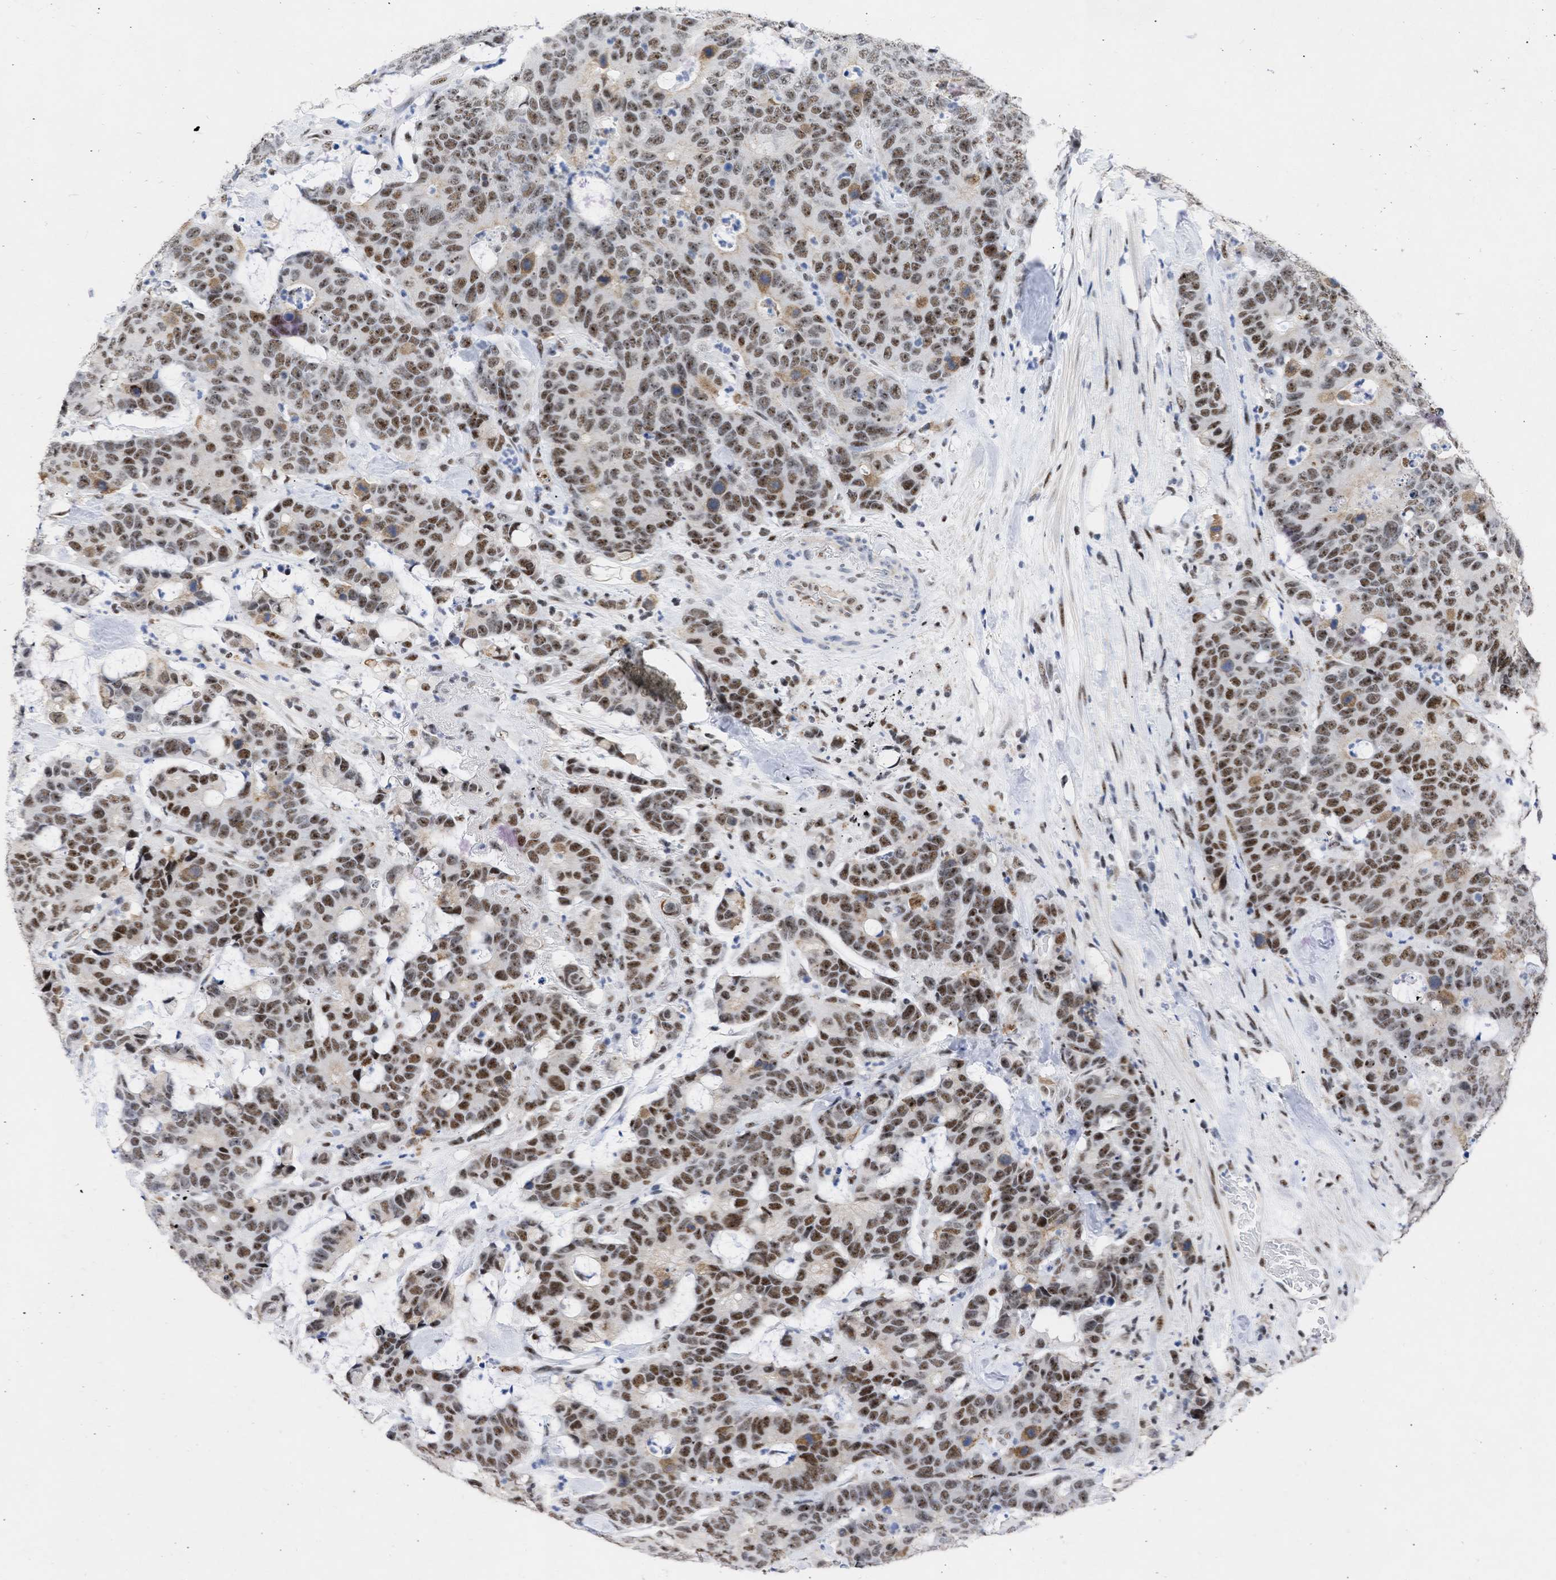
{"staining": {"intensity": "strong", "quantity": ">75%", "location": "nuclear"}, "tissue": "colorectal cancer", "cell_type": "Tumor cells", "image_type": "cancer", "snomed": [{"axis": "morphology", "description": "Adenocarcinoma, NOS"}, {"axis": "topography", "description": "Colon"}], "caption": "An immunohistochemistry (IHC) photomicrograph of tumor tissue is shown. Protein staining in brown highlights strong nuclear positivity in adenocarcinoma (colorectal) within tumor cells. (DAB (3,3'-diaminobenzidine) IHC, brown staining for protein, blue staining for nuclei).", "gene": "DDX41", "patient": {"sex": "female", "age": 86}}